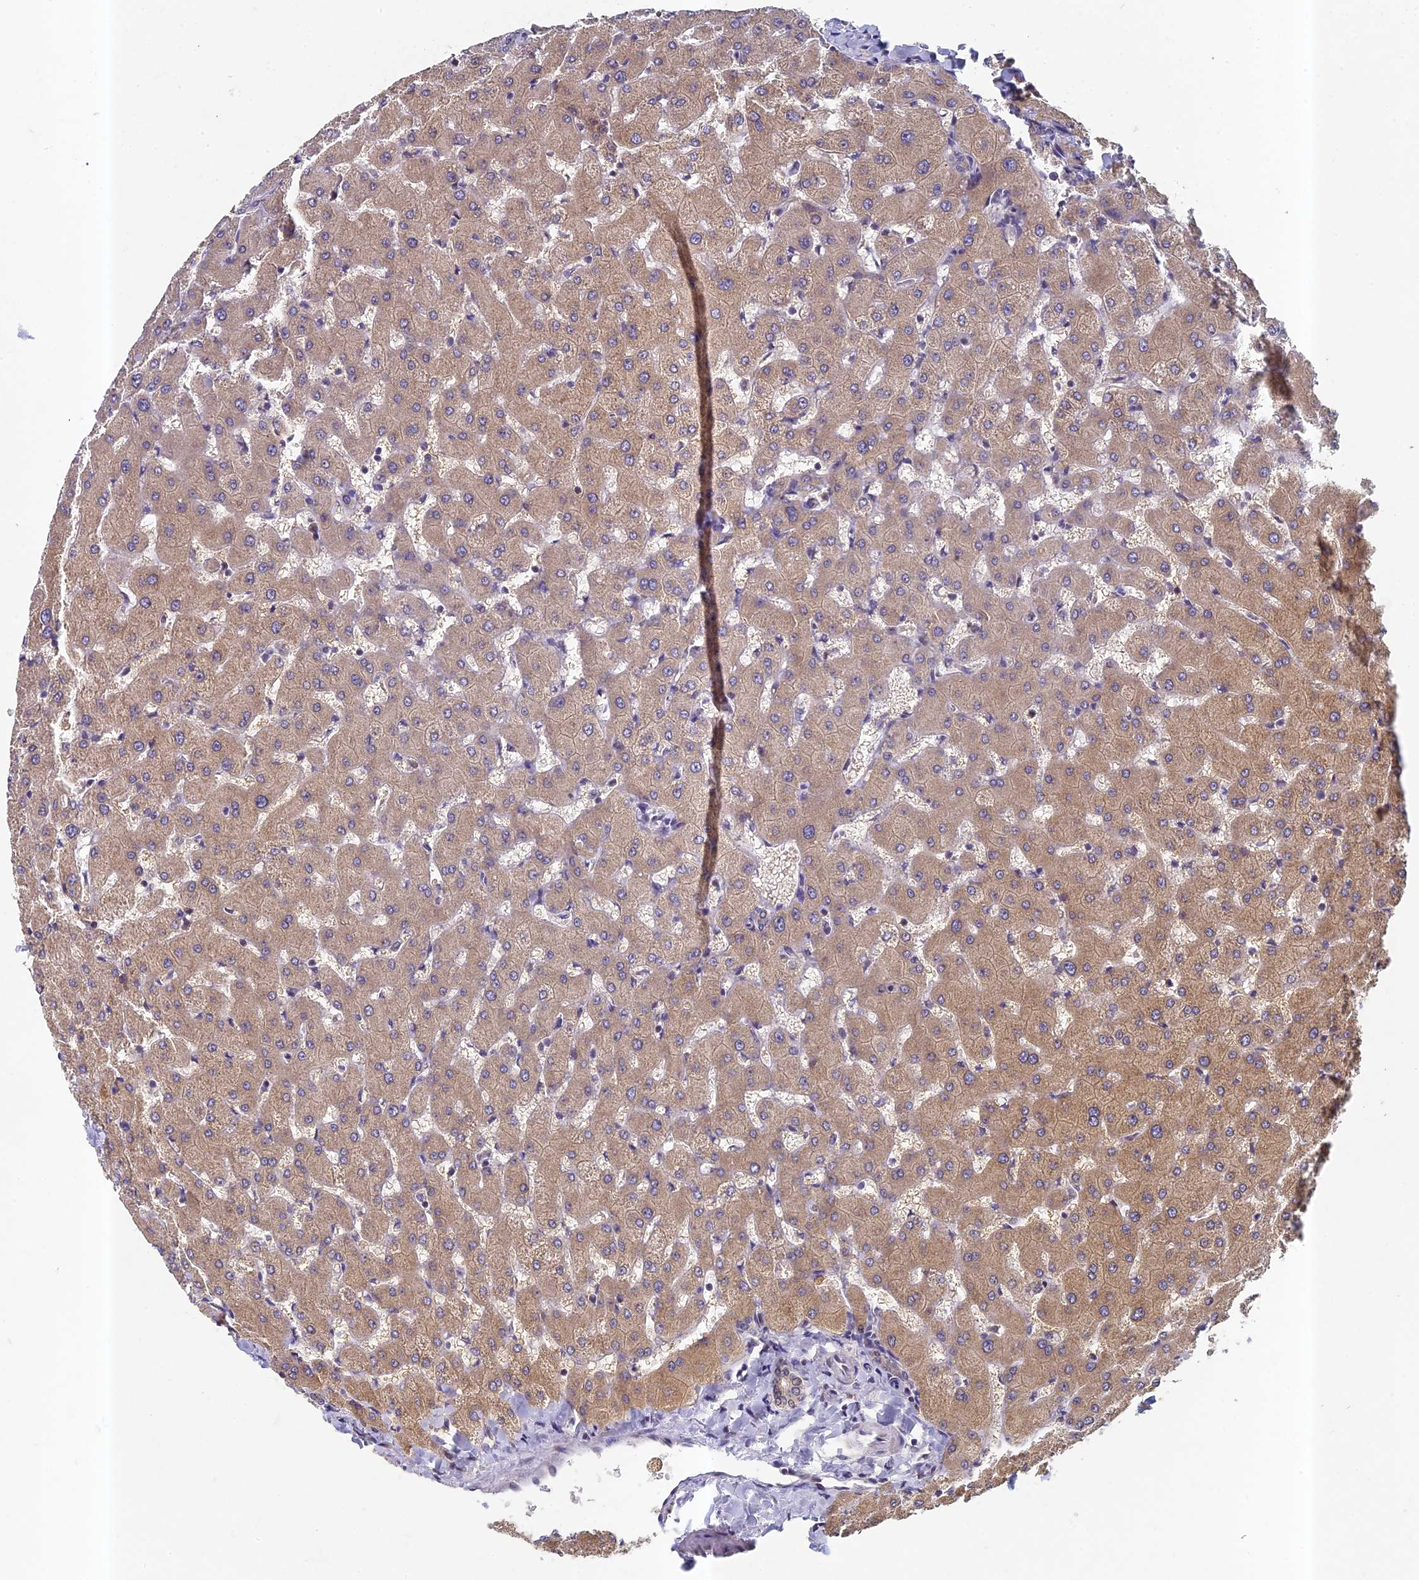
{"staining": {"intensity": "negative", "quantity": "none", "location": "none"}, "tissue": "liver", "cell_type": "Cholangiocytes", "image_type": "normal", "snomed": [{"axis": "morphology", "description": "Normal tissue, NOS"}, {"axis": "topography", "description": "Liver"}], "caption": "An immunohistochemistry histopathology image of normal liver is shown. There is no staining in cholangiocytes of liver.", "gene": "DIXDC1", "patient": {"sex": "female", "age": 63}}